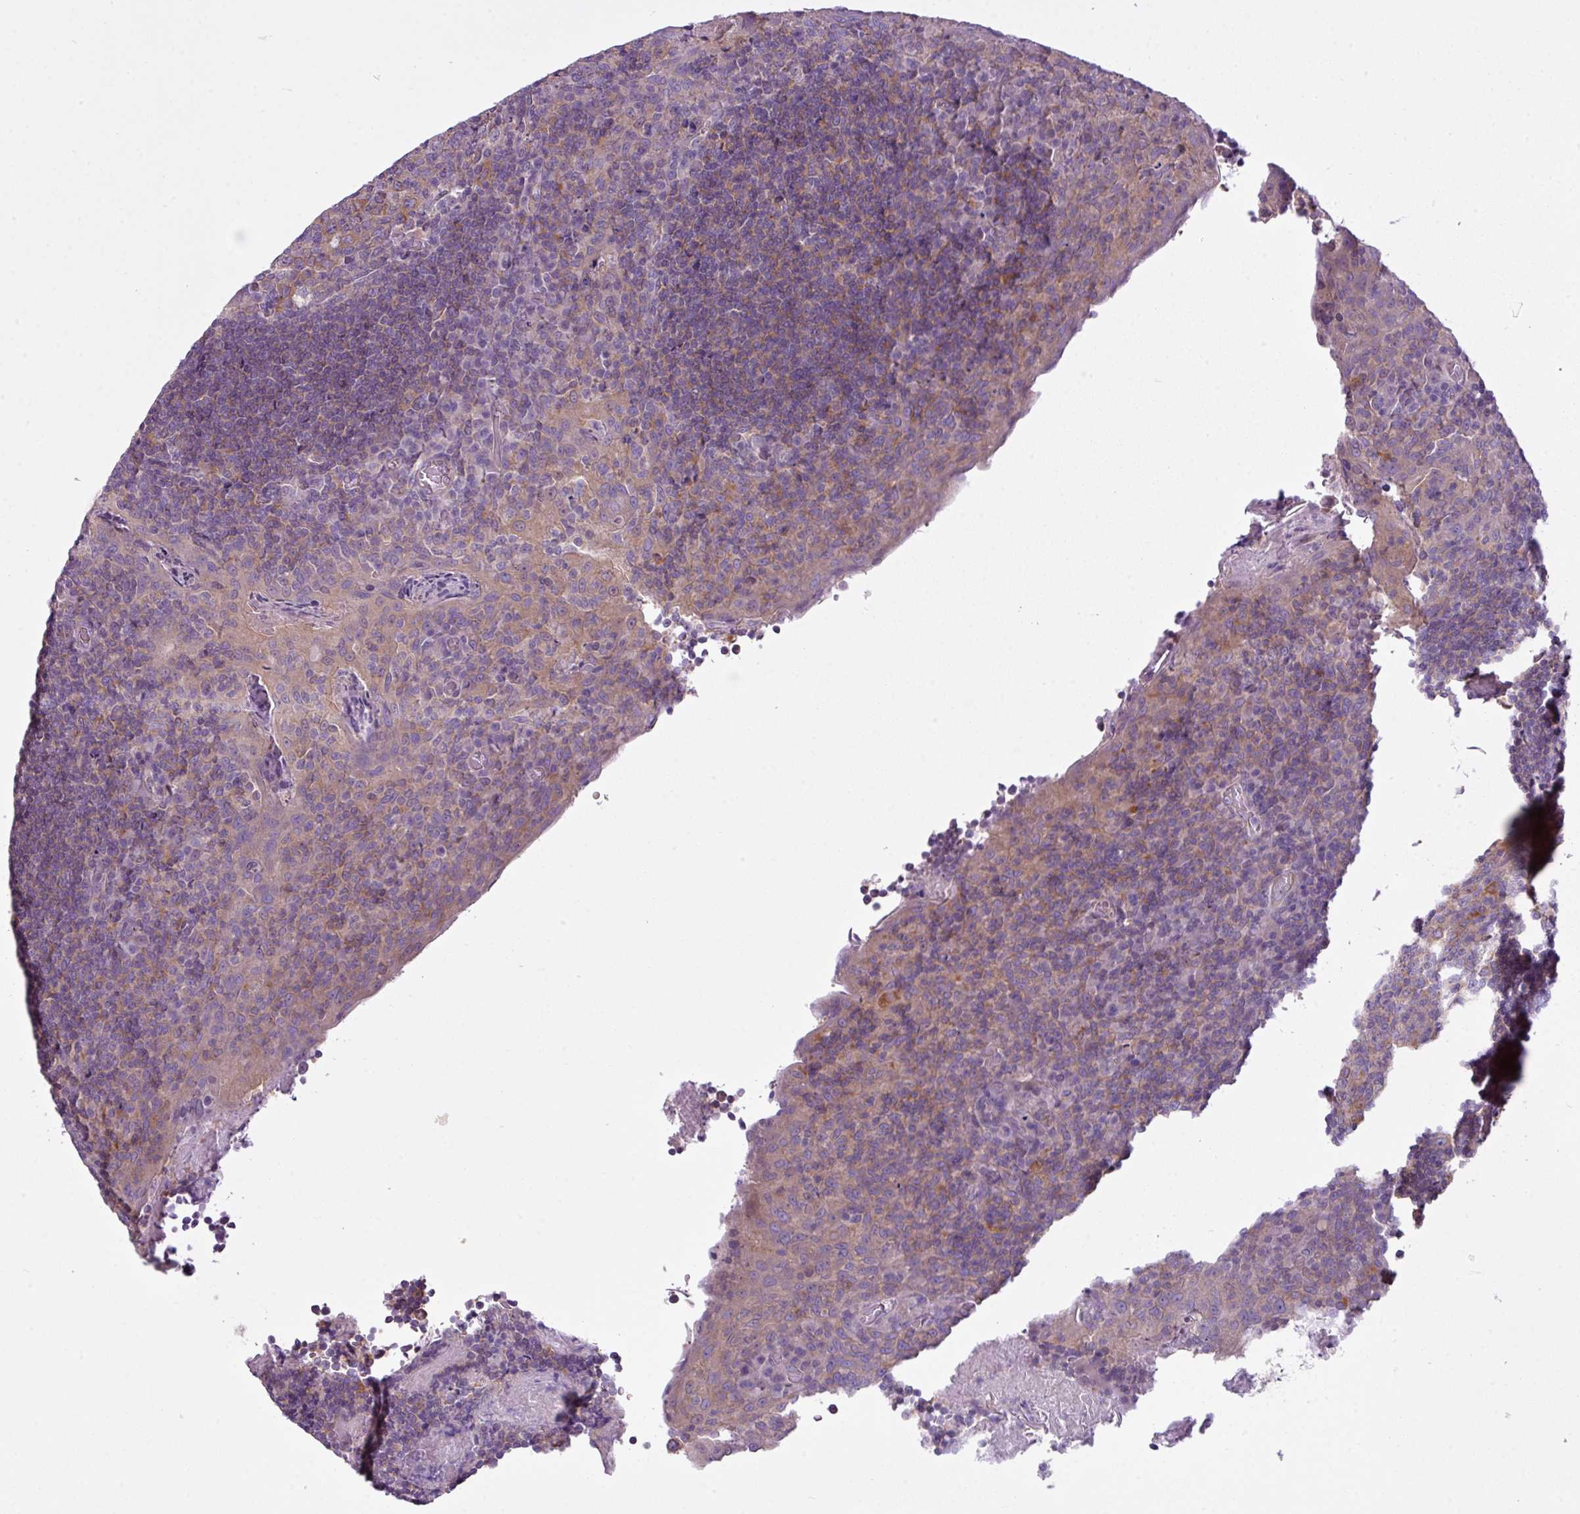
{"staining": {"intensity": "weak", "quantity": "<25%", "location": "cytoplasmic/membranous"}, "tissue": "tonsil", "cell_type": "Germinal center cells", "image_type": "normal", "snomed": [{"axis": "morphology", "description": "Normal tissue, NOS"}, {"axis": "topography", "description": "Tonsil"}], "caption": "An immunohistochemistry image of normal tonsil is shown. There is no staining in germinal center cells of tonsil. The staining is performed using DAB brown chromogen with nuclei counter-stained in using hematoxylin.", "gene": "CAMK2A", "patient": {"sex": "male", "age": 17}}